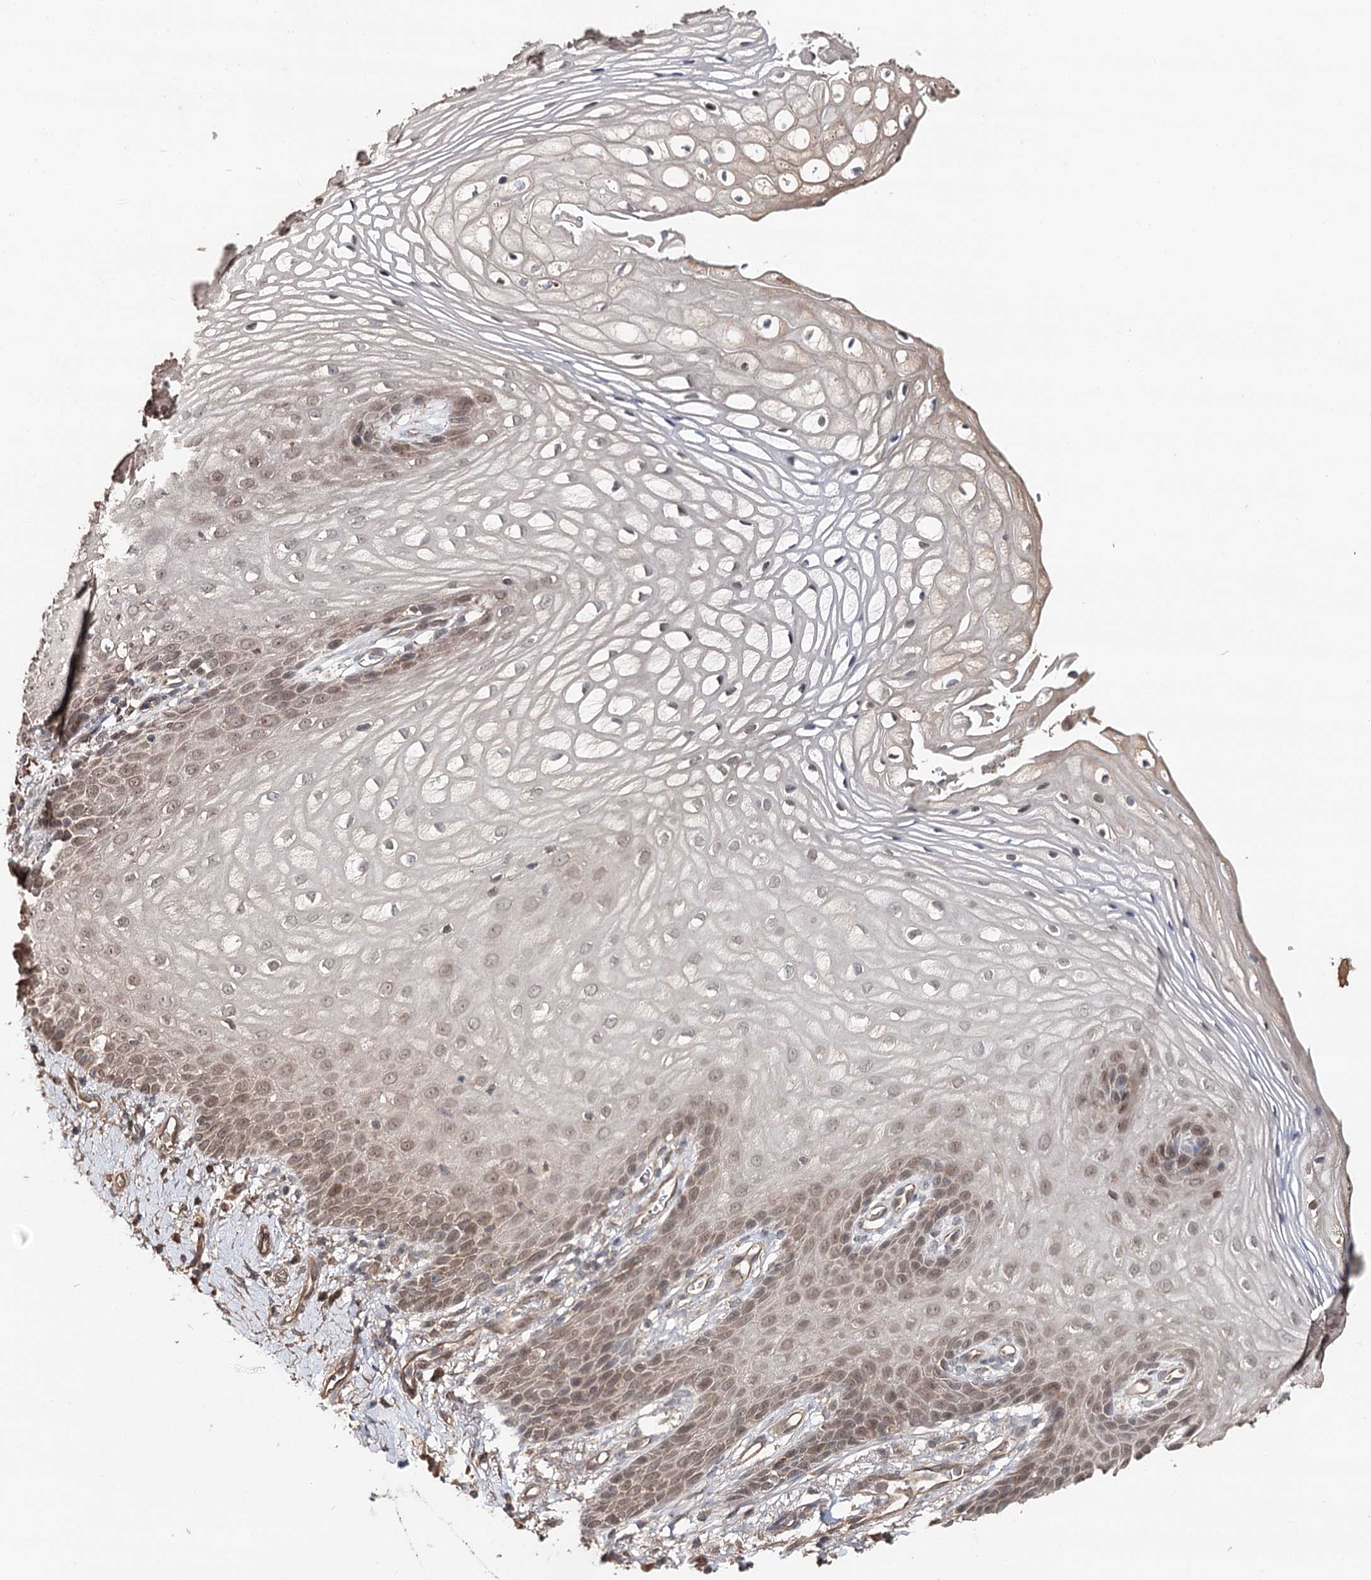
{"staining": {"intensity": "moderate", "quantity": "25%-75%", "location": "nuclear"}, "tissue": "vagina", "cell_type": "Squamous epithelial cells", "image_type": "normal", "snomed": [{"axis": "morphology", "description": "Normal tissue, NOS"}, {"axis": "topography", "description": "Vagina"}], "caption": "Brown immunohistochemical staining in unremarkable human vagina reveals moderate nuclear positivity in approximately 25%-75% of squamous epithelial cells. (Stains: DAB (3,3'-diaminobenzidine) in brown, nuclei in blue, Microscopy: brightfield microscopy at high magnification).", "gene": "NOPCHAP1", "patient": {"sex": "female", "age": 60}}